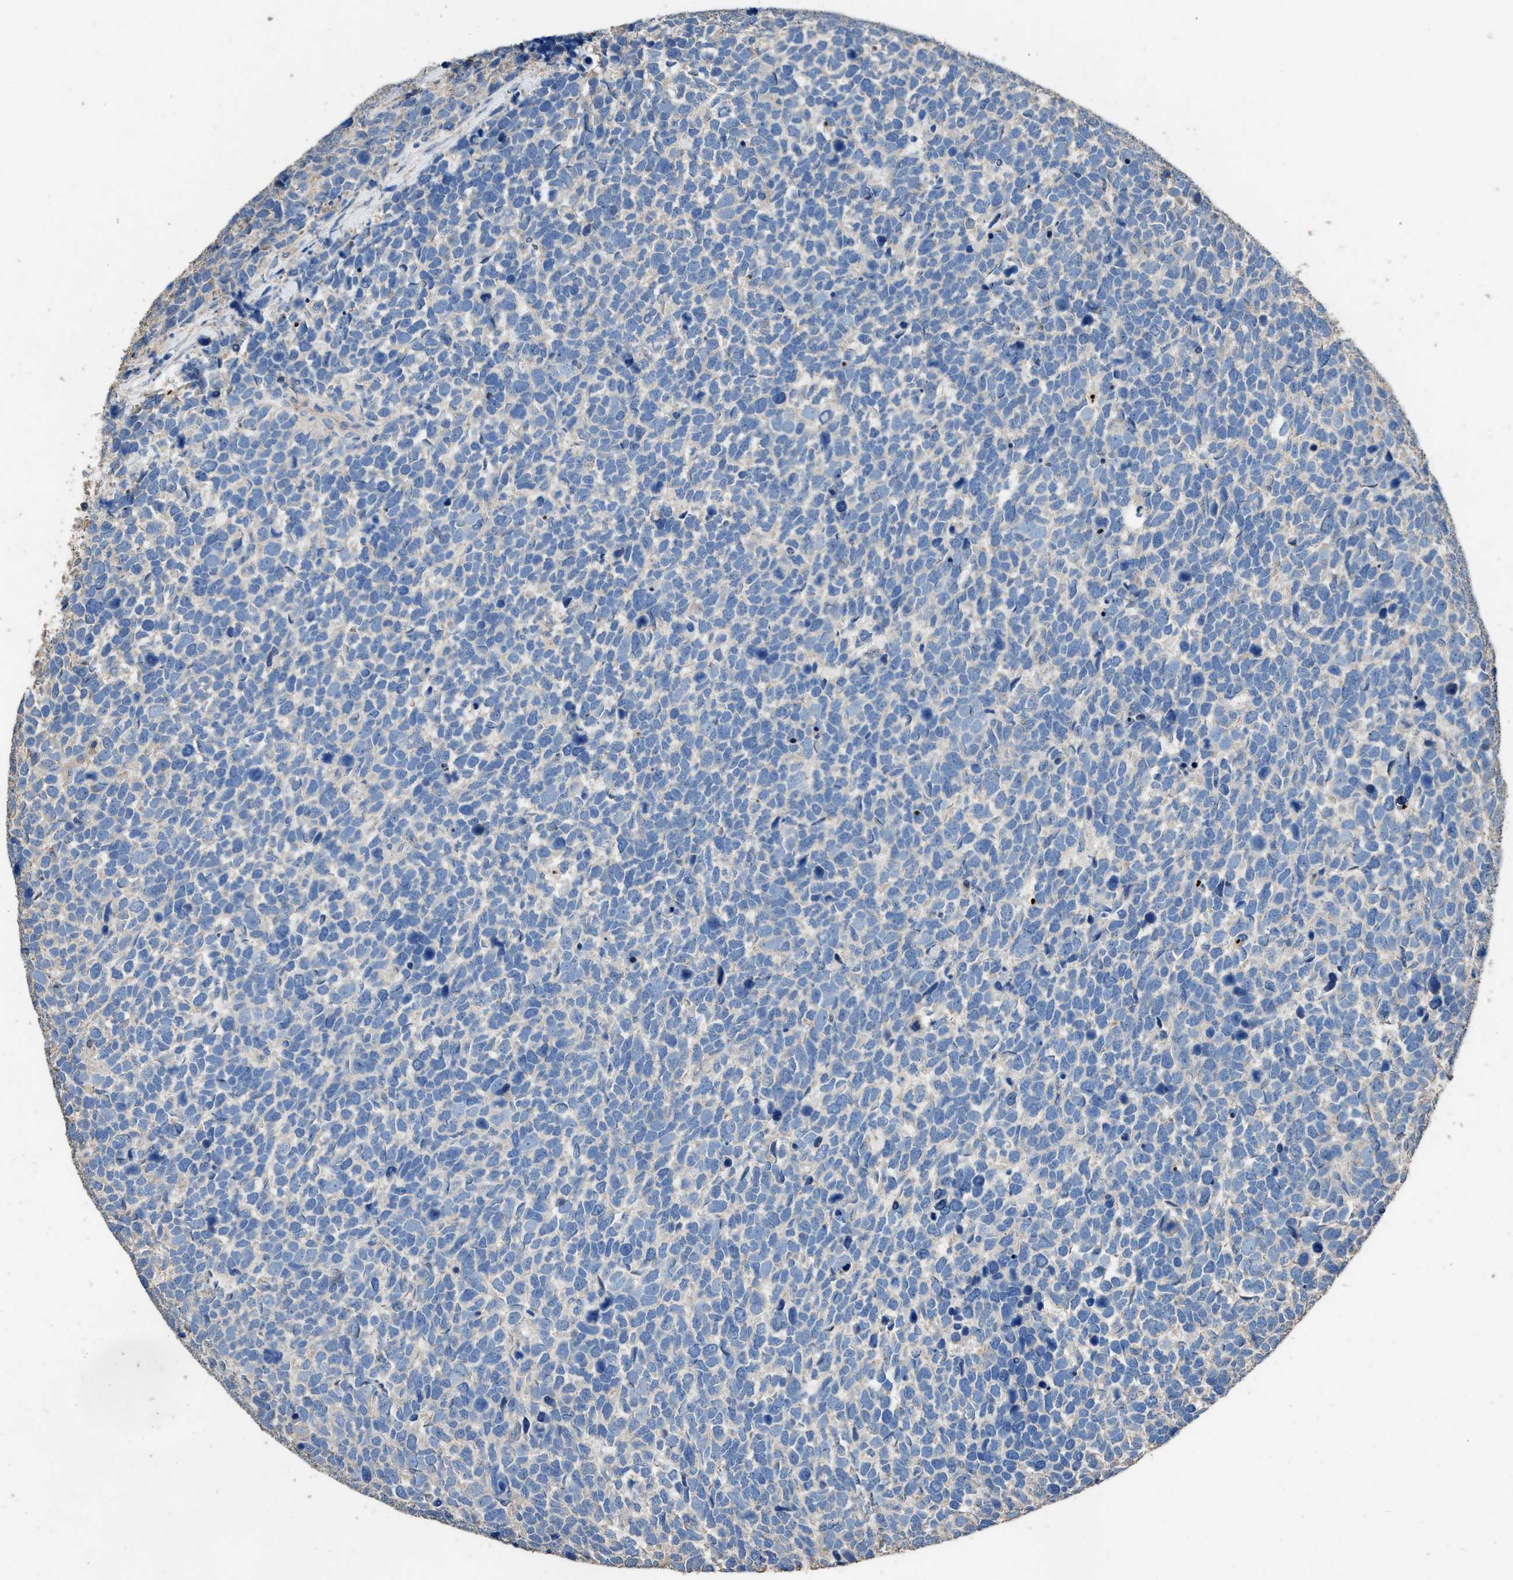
{"staining": {"intensity": "negative", "quantity": "none", "location": "none"}, "tissue": "urothelial cancer", "cell_type": "Tumor cells", "image_type": "cancer", "snomed": [{"axis": "morphology", "description": "Urothelial carcinoma, High grade"}, {"axis": "topography", "description": "Urinary bladder"}], "caption": "Photomicrograph shows no protein expression in tumor cells of high-grade urothelial carcinoma tissue.", "gene": "ITSN1", "patient": {"sex": "female", "age": 82}}